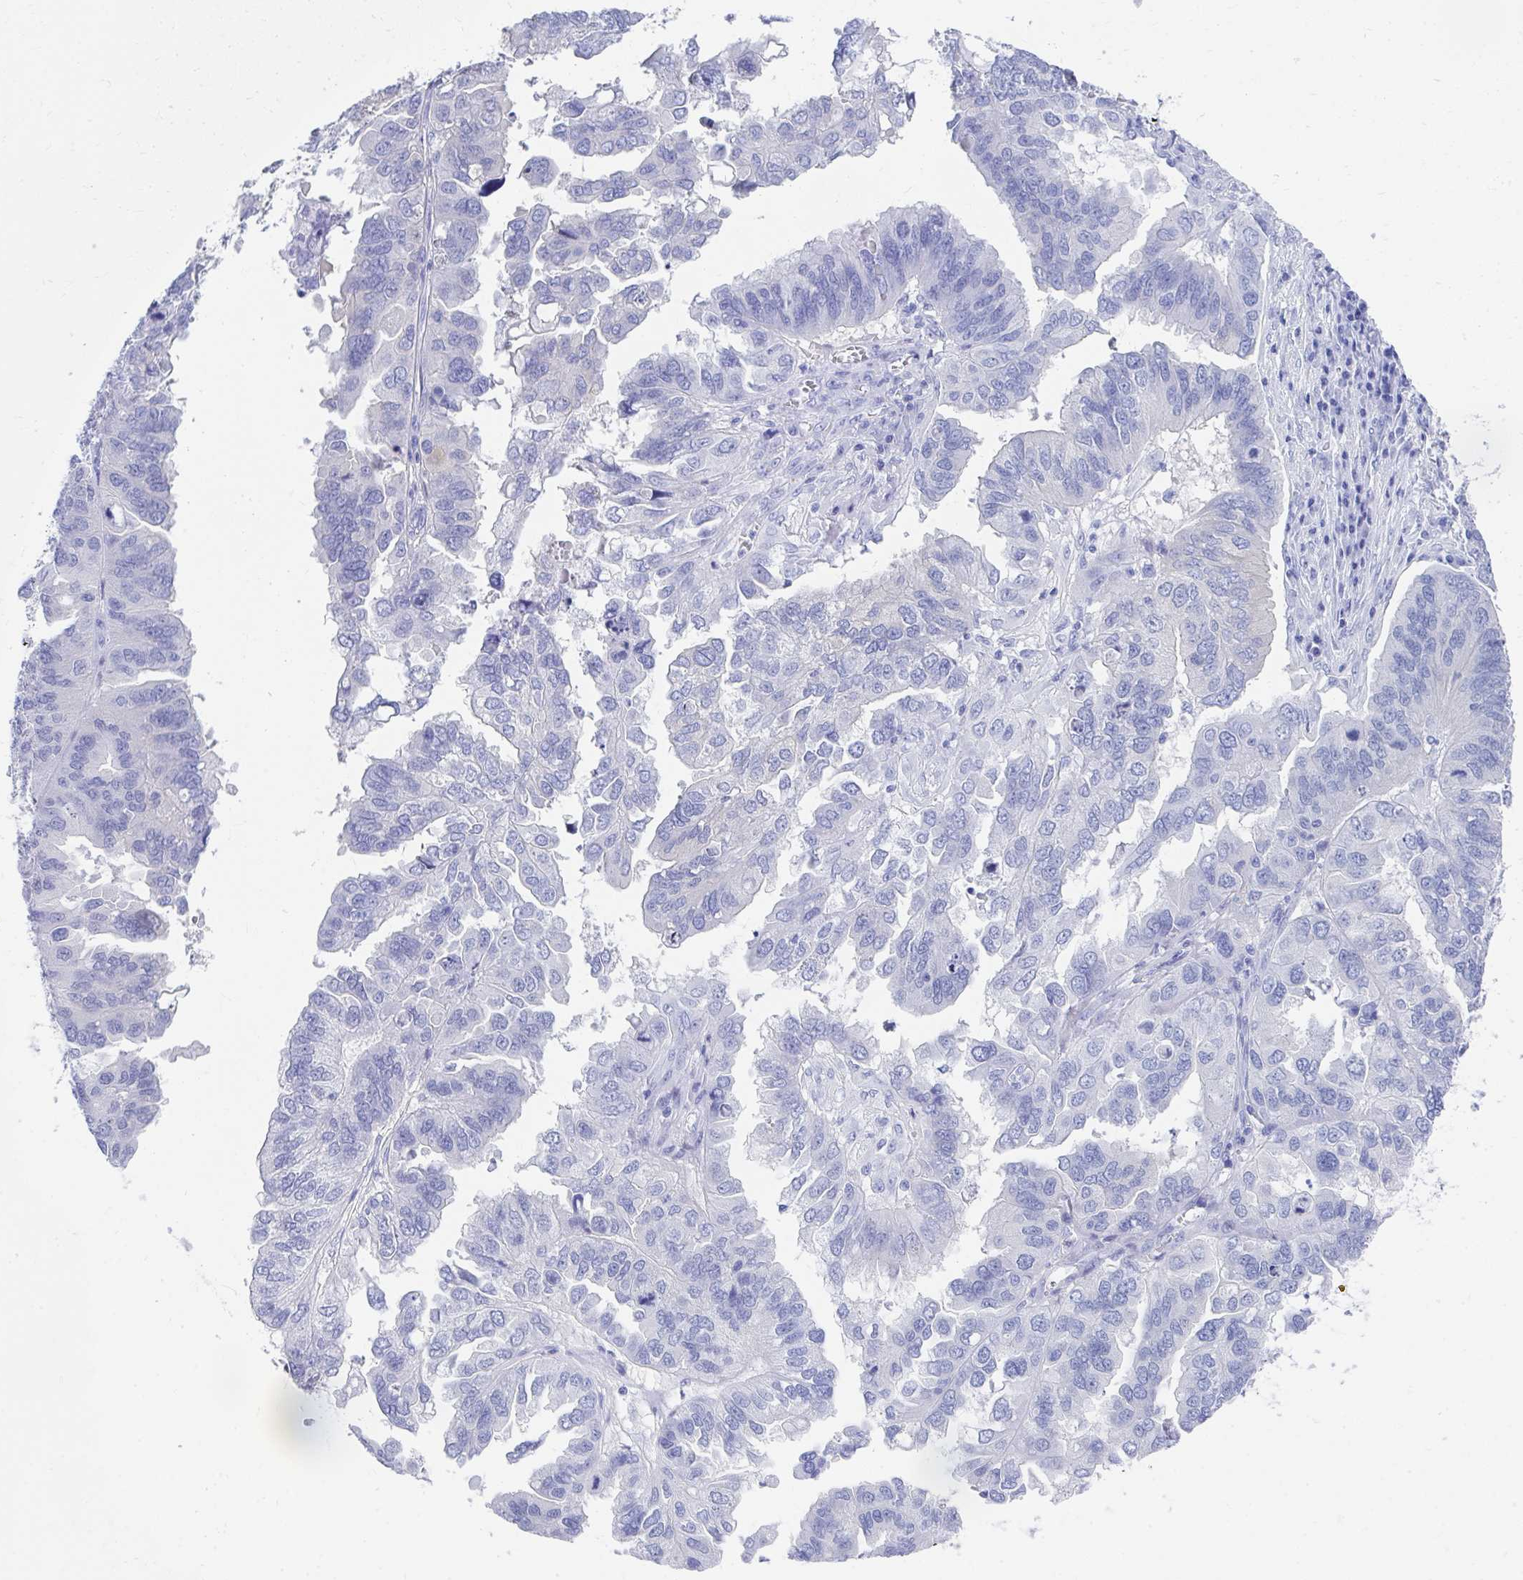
{"staining": {"intensity": "negative", "quantity": "none", "location": "none"}, "tissue": "ovarian cancer", "cell_type": "Tumor cells", "image_type": "cancer", "snomed": [{"axis": "morphology", "description": "Cystadenocarcinoma, serous, NOS"}, {"axis": "topography", "description": "Ovary"}], "caption": "Histopathology image shows no protein staining in tumor cells of serous cystadenocarcinoma (ovarian) tissue. Nuclei are stained in blue.", "gene": "HGD", "patient": {"sex": "female", "age": 79}}